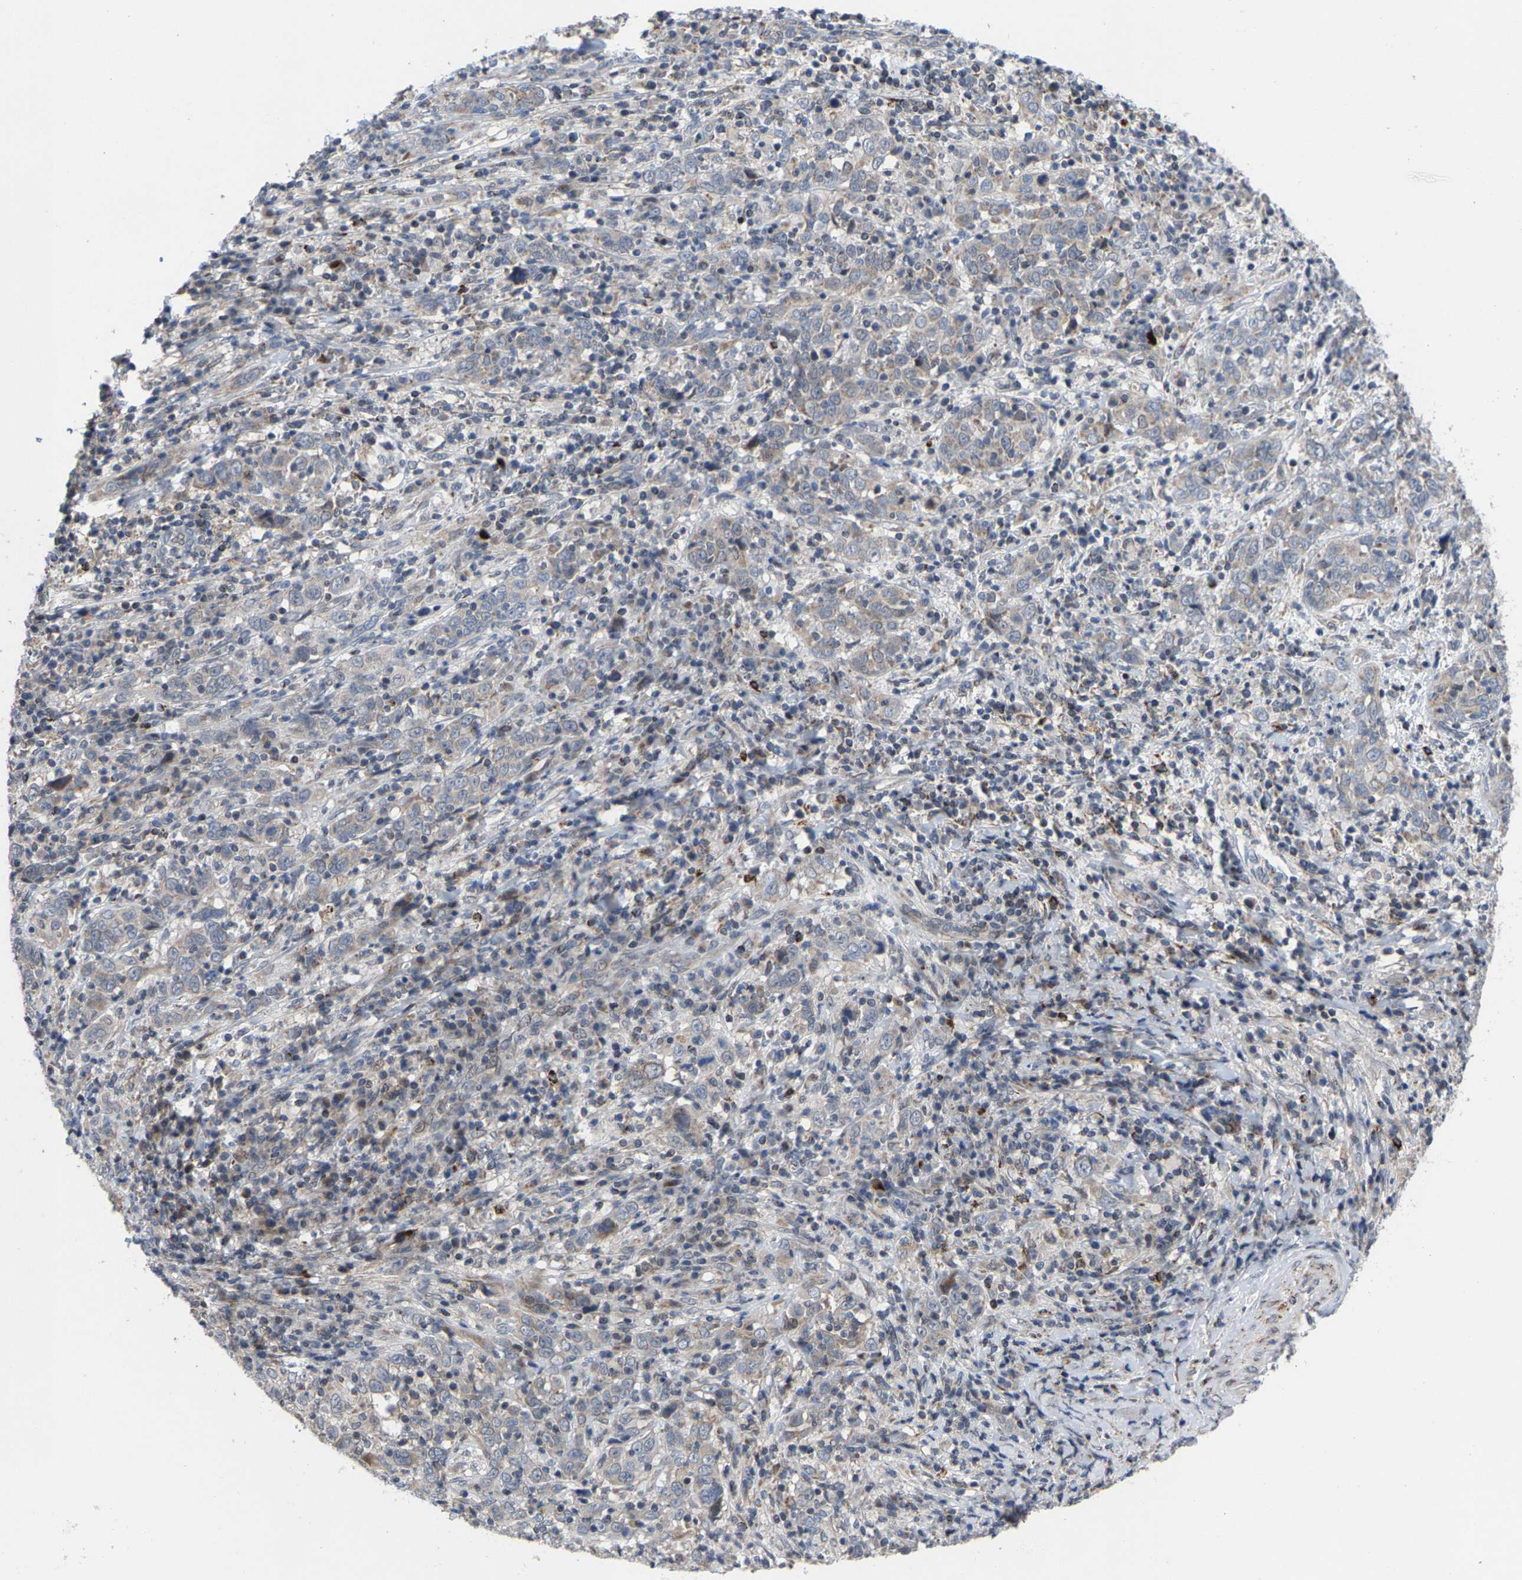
{"staining": {"intensity": "weak", "quantity": "25%-75%", "location": "cytoplasmic/membranous"}, "tissue": "cervical cancer", "cell_type": "Tumor cells", "image_type": "cancer", "snomed": [{"axis": "morphology", "description": "Squamous cell carcinoma, NOS"}, {"axis": "topography", "description": "Cervix"}], "caption": "DAB (3,3'-diaminobenzidine) immunohistochemical staining of squamous cell carcinoma (cervical) exhibits weak cytoplasmic/membranous protein positivity in about 25%-75% of tumor cells. Nuclei are stained in blue.", "gene": "TDRKH", "patient": {"sex": "female", "age": 46}}